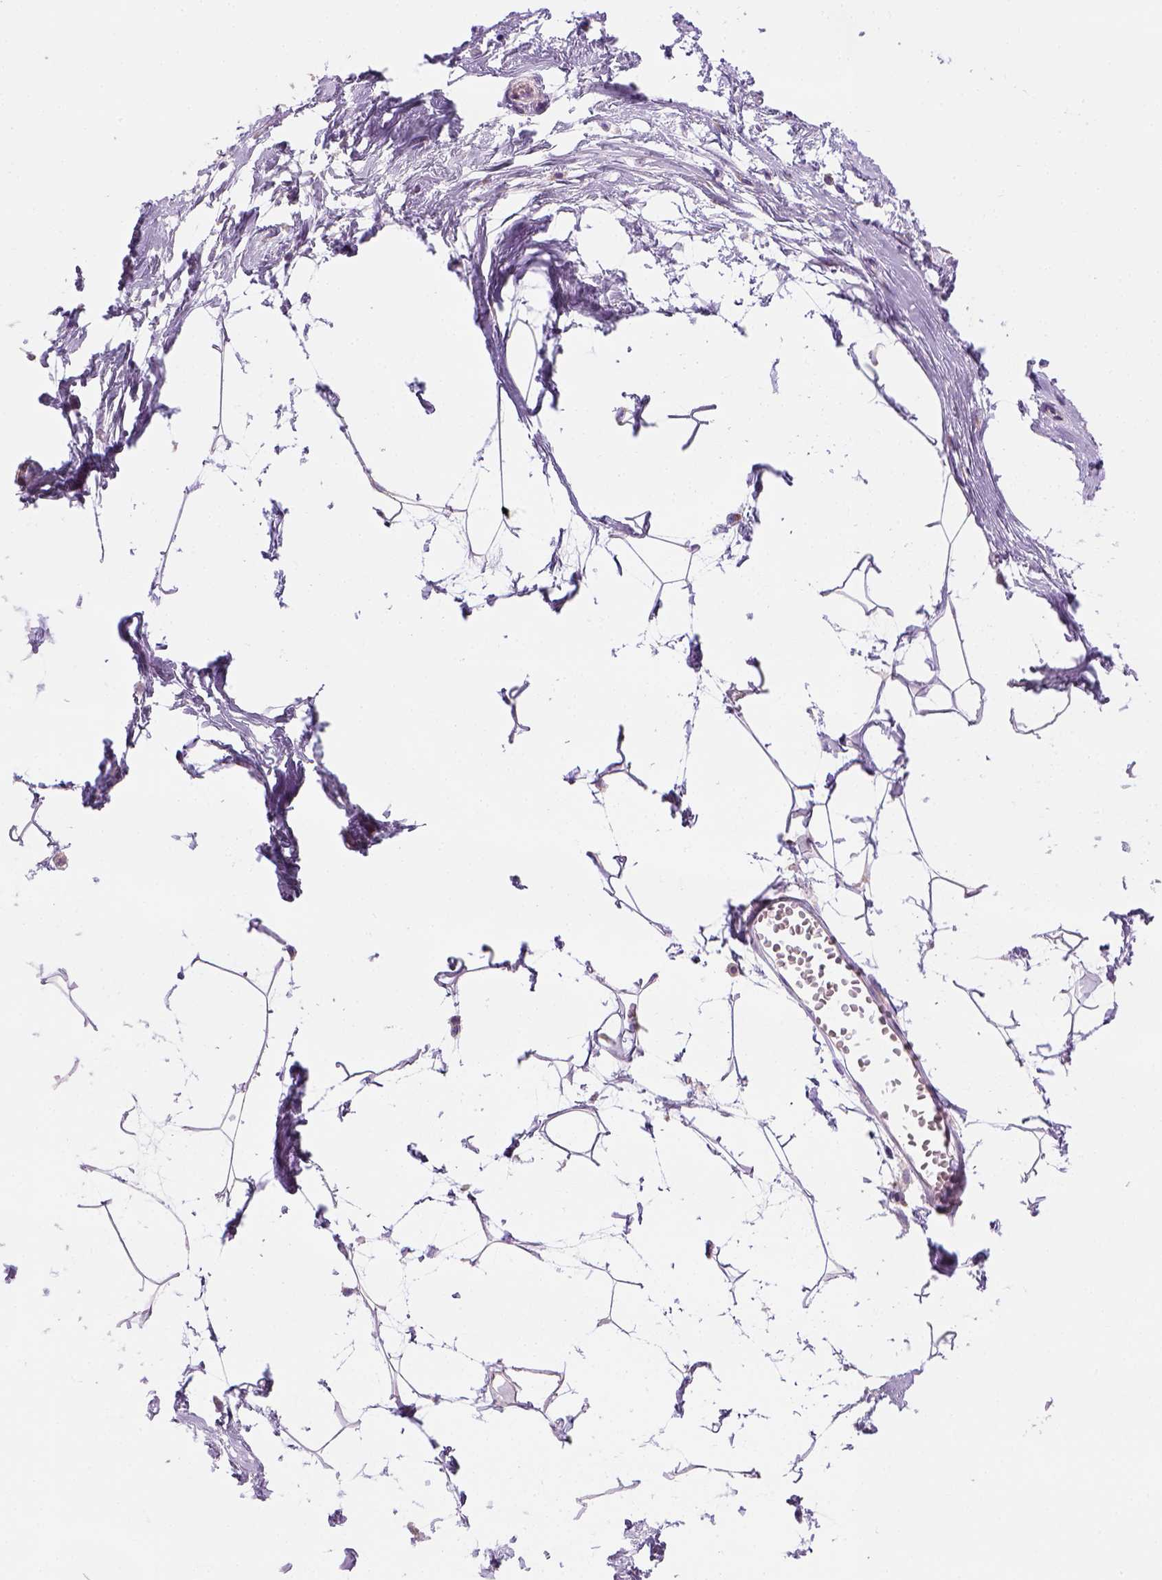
{"staining": {"intensity": "negative", "quantity": "none", "location": "none"}, "tissue": "breast", "cell_type": "Adipocytes", "image_type": "normal", "snomed": [{"axis": "morphology", "description": "Normal tissue, NOS"}, {"axis": "topography", "description": "Breast"}], "caption": "Immunohistochemistry (IHC) micrograph of normal breast: human breast stained with DAB (3,3'-diaminobenzidine) demonstrates no significant protein staining in adipocytes.", "gene": "CES2", "patient": {"sex": "female", "age": 45}}